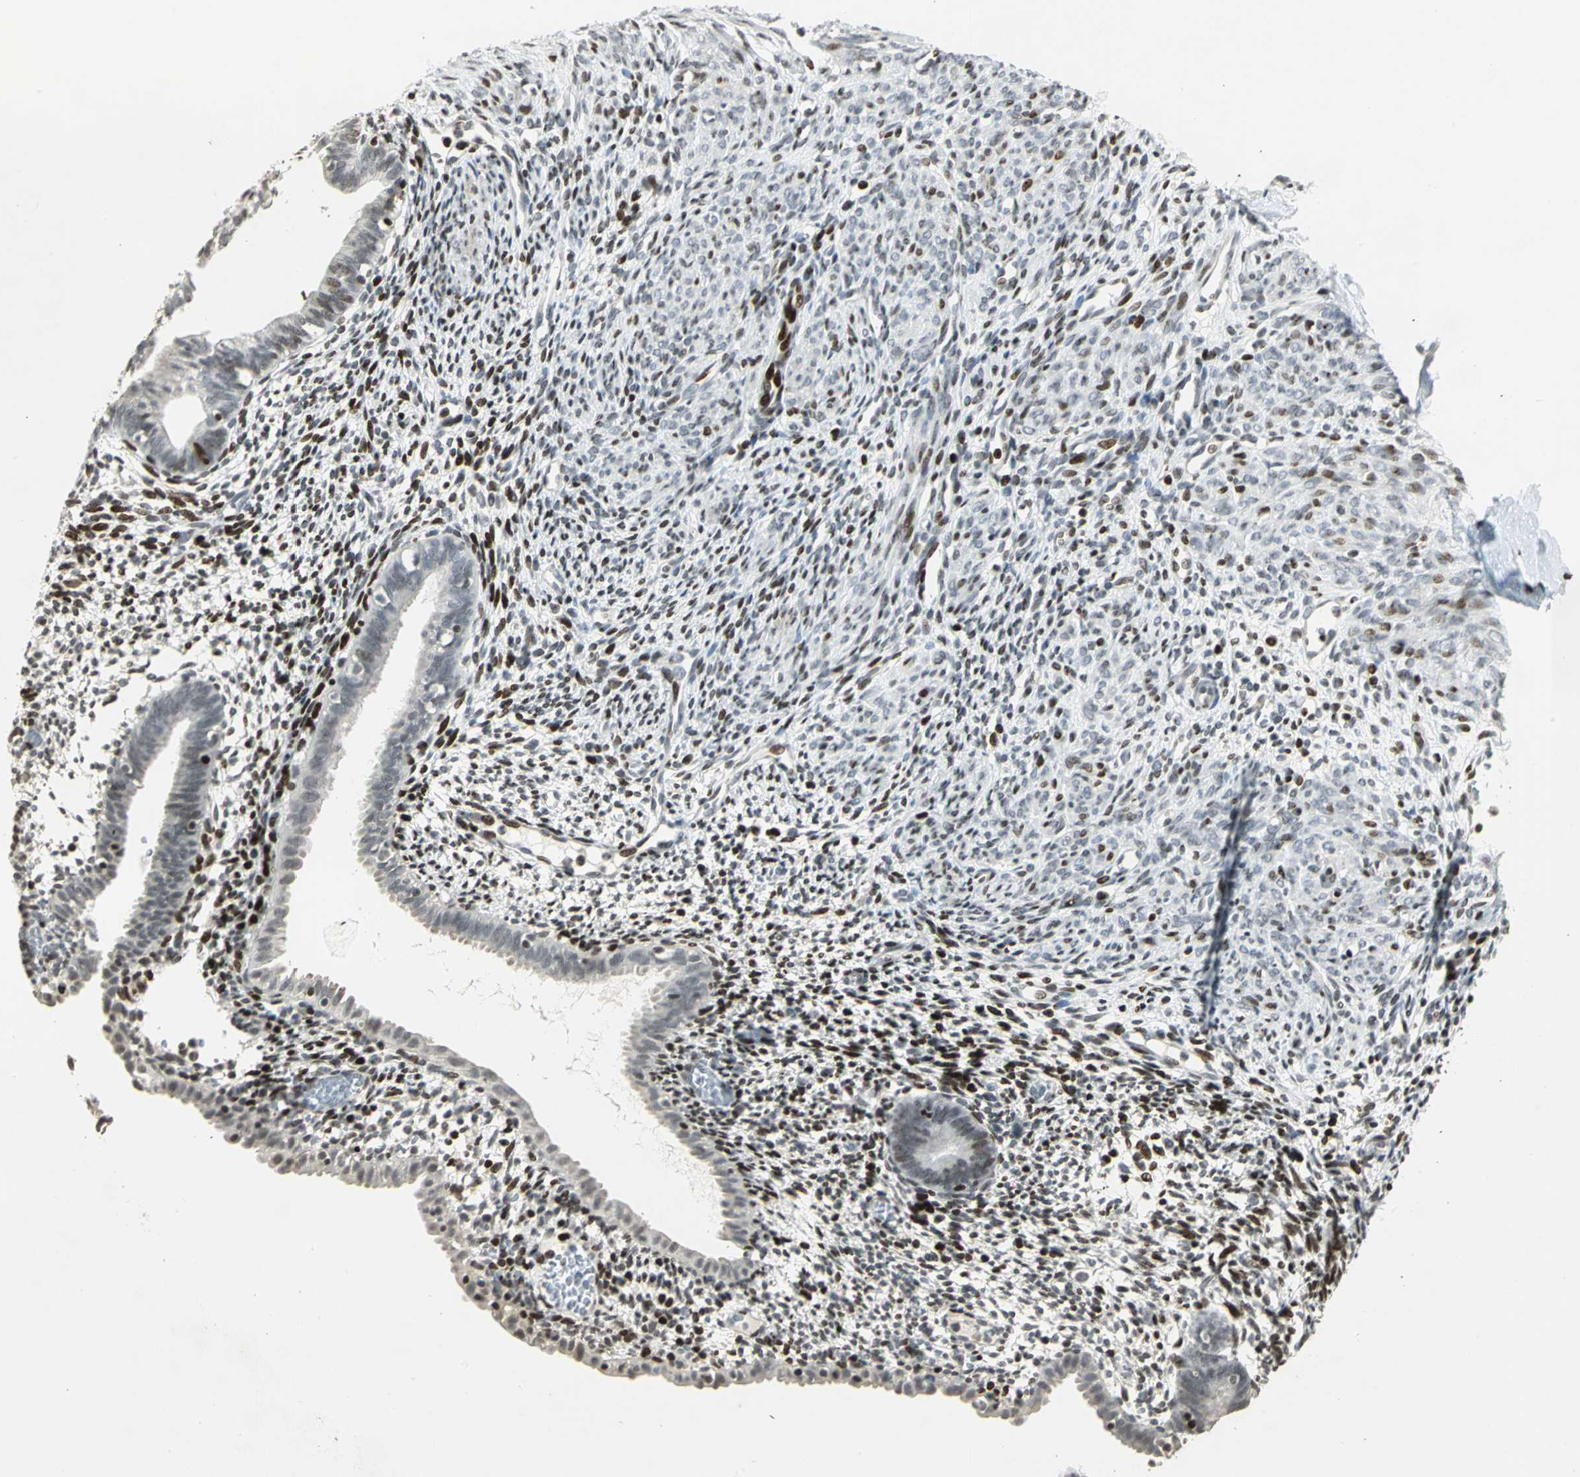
{"staining": {"intensity": "strong", "quantity": "25%-75%", "location": "nuclear"}, "tissue": "endometrium", "cell_type": "Cells in endometrial stroma", "image_type": "normal", "snomed": [{"axis": "morphology", "description": "Normal tissue, NOS"}, {"axis": "morphology", "description": "Atrophy, NOS"}, {"axis": "topography", "description": "Uterus"}, {"axis": "topography", "description": "Endometrium"}], "caption": "Immunohistochemistry staining of benign endometrium, which demonstrates high levels of strong nuclear staining in approximately 25%-75% of cells in endometrial stroma indicating strong nuclear protein positivity. The staining was performed using DAB (brown) for protein detection and nuclei were counterstained in hematoxylin (blue).", "gene": "KDM1A", "patient": {"sex": "female", "age": 68}}